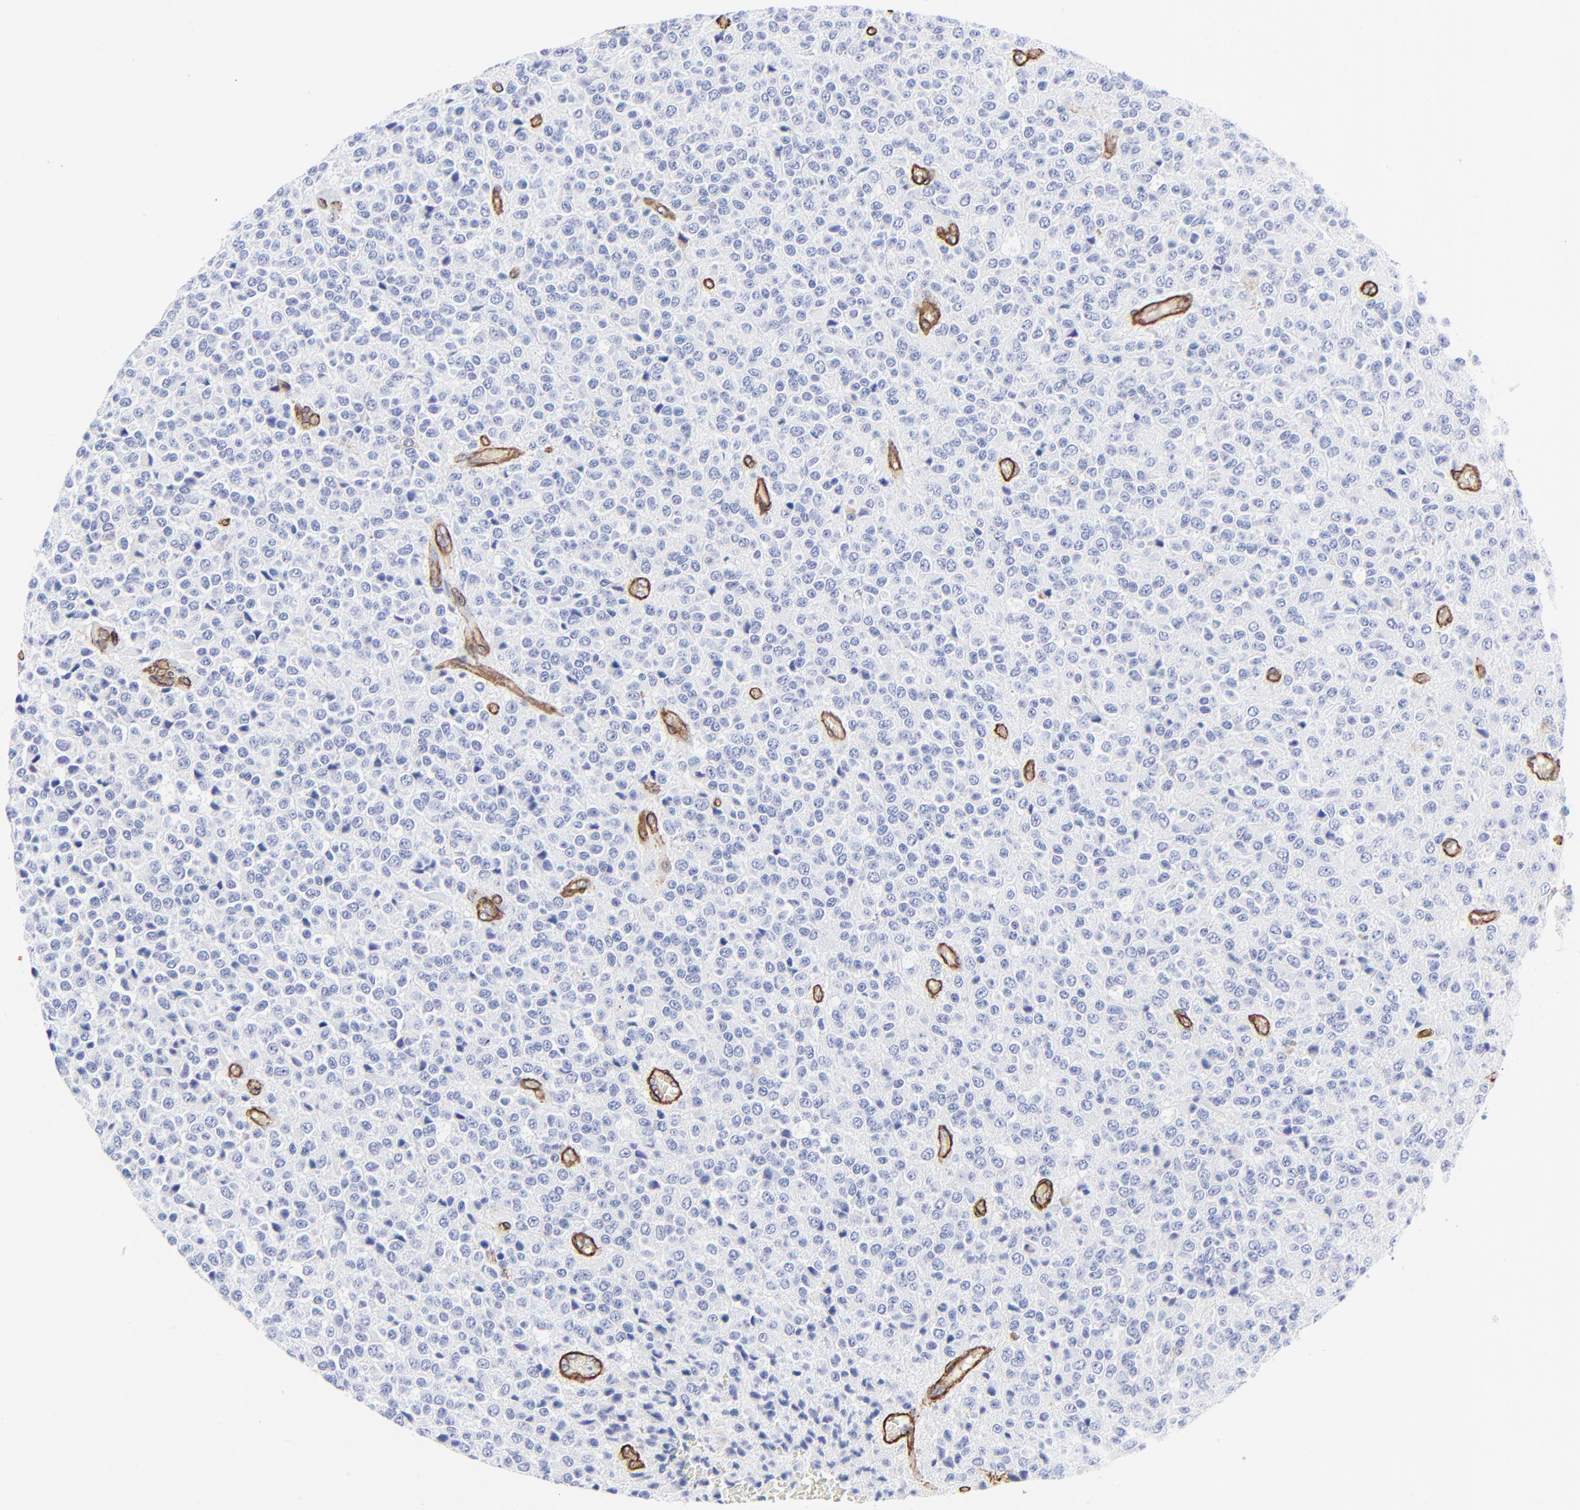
{"staining": {"intensity": "negative", "quantity": "none", "location": "none"}, "tissue": "glioma", "cell_type": "Tumor cells", "image_type": "cancer", "snomed": [{"axis": "morphology", "description": "Glioma, malignant, High grade"}, {"axis": "topography", "description": "pancreas cauda"}], "caption": "Immunohistochemistry (IHC) of human glioma exhibits no staining in tumor cells.", "gene": "CAV1", "patient": {"sex": "male", "age": 60}}